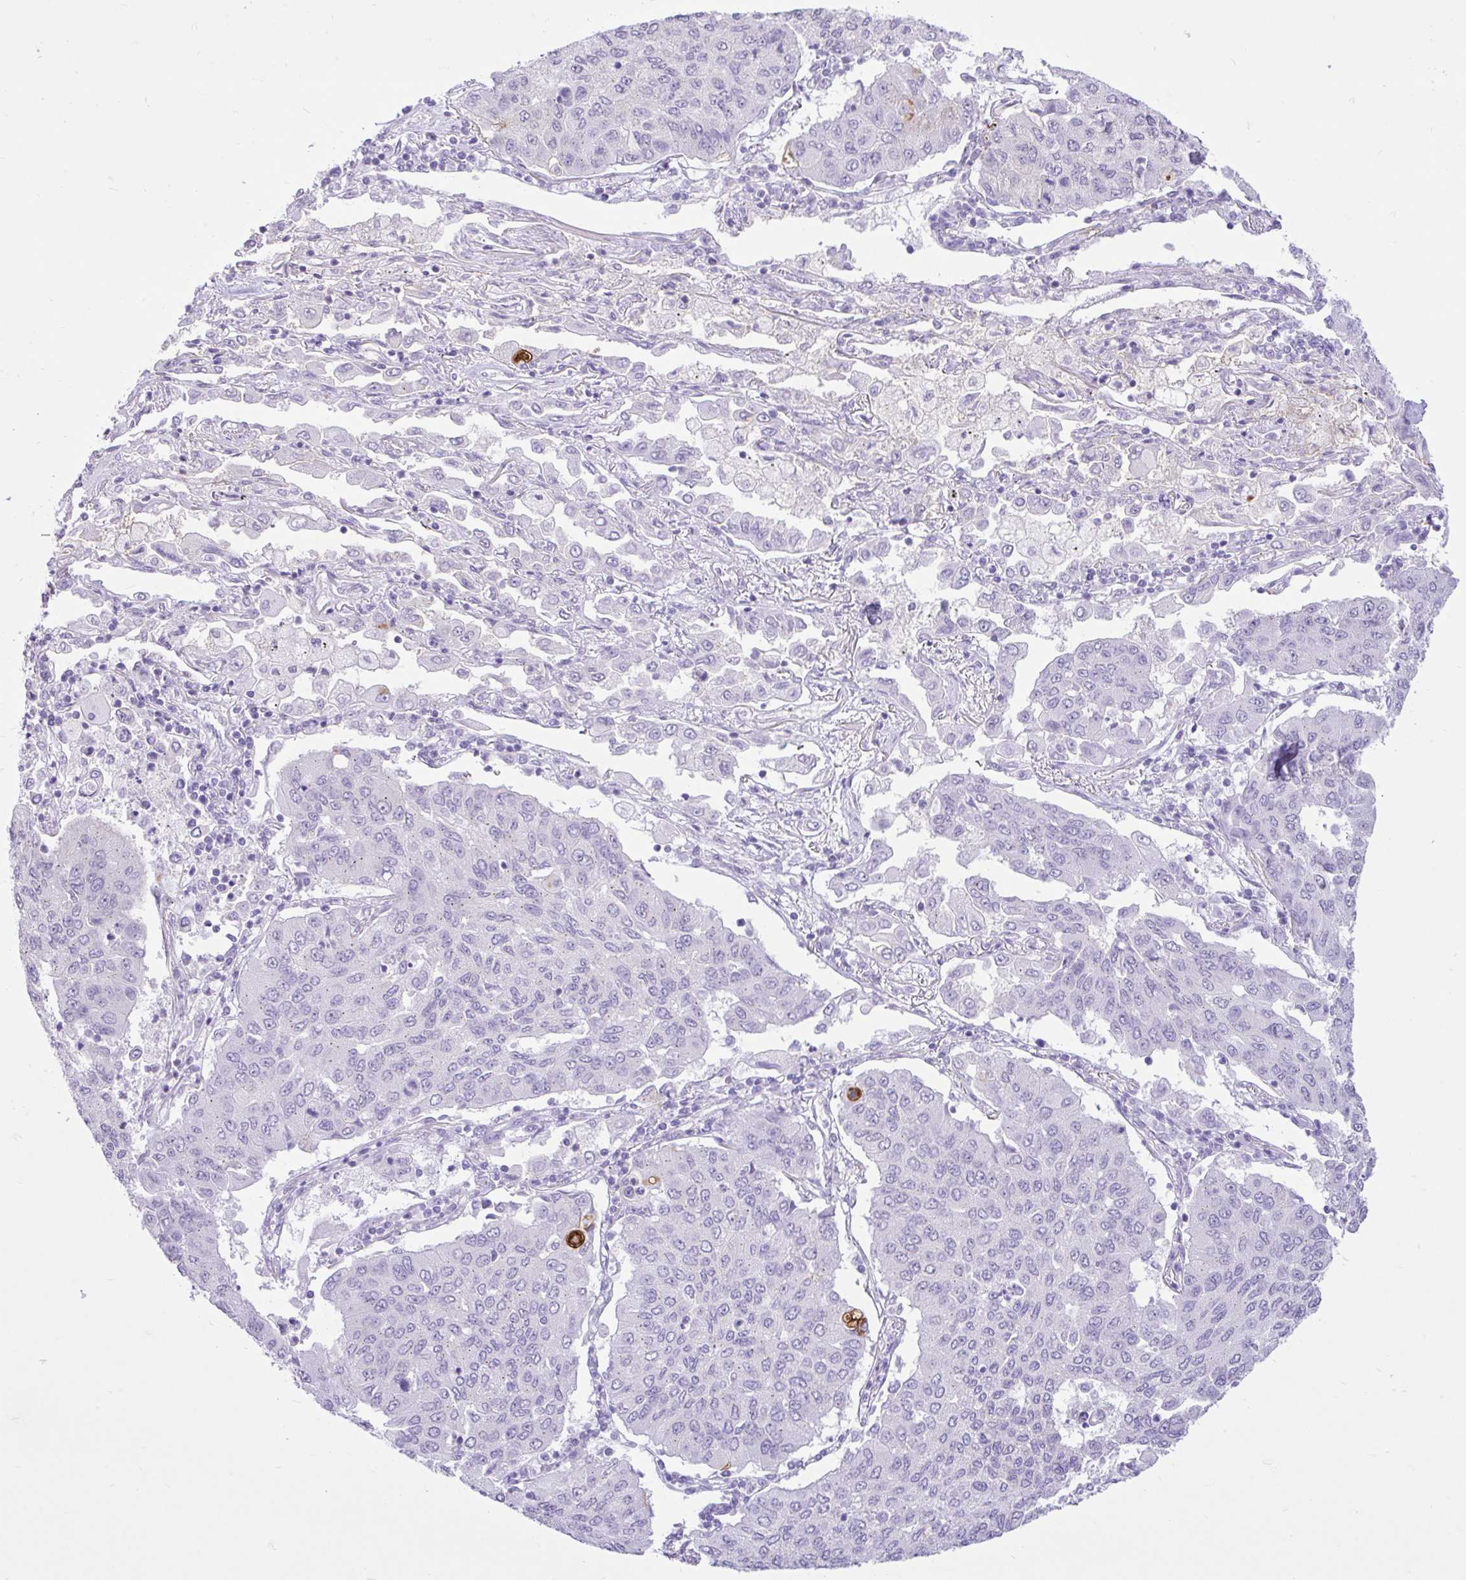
{"staining": {"intensity": "negative", "quantity": "none", "location": "none"}, "tissue": "lung cancer", "cell_type": "Tumor cells", "image_type": "cancer", "snomed": [{"axis": "morphology", "description": "Squamous cell carcinoma, NOS"}, {"axis": "topography", "description": "Lung"}], "caption": "Protein analysis of lung cancer (squamous cell carcinoma) demonstrates no significant expression in tumor cells.", "gene": "REEP1", "patient": {"sex": "male", "age": 74}}